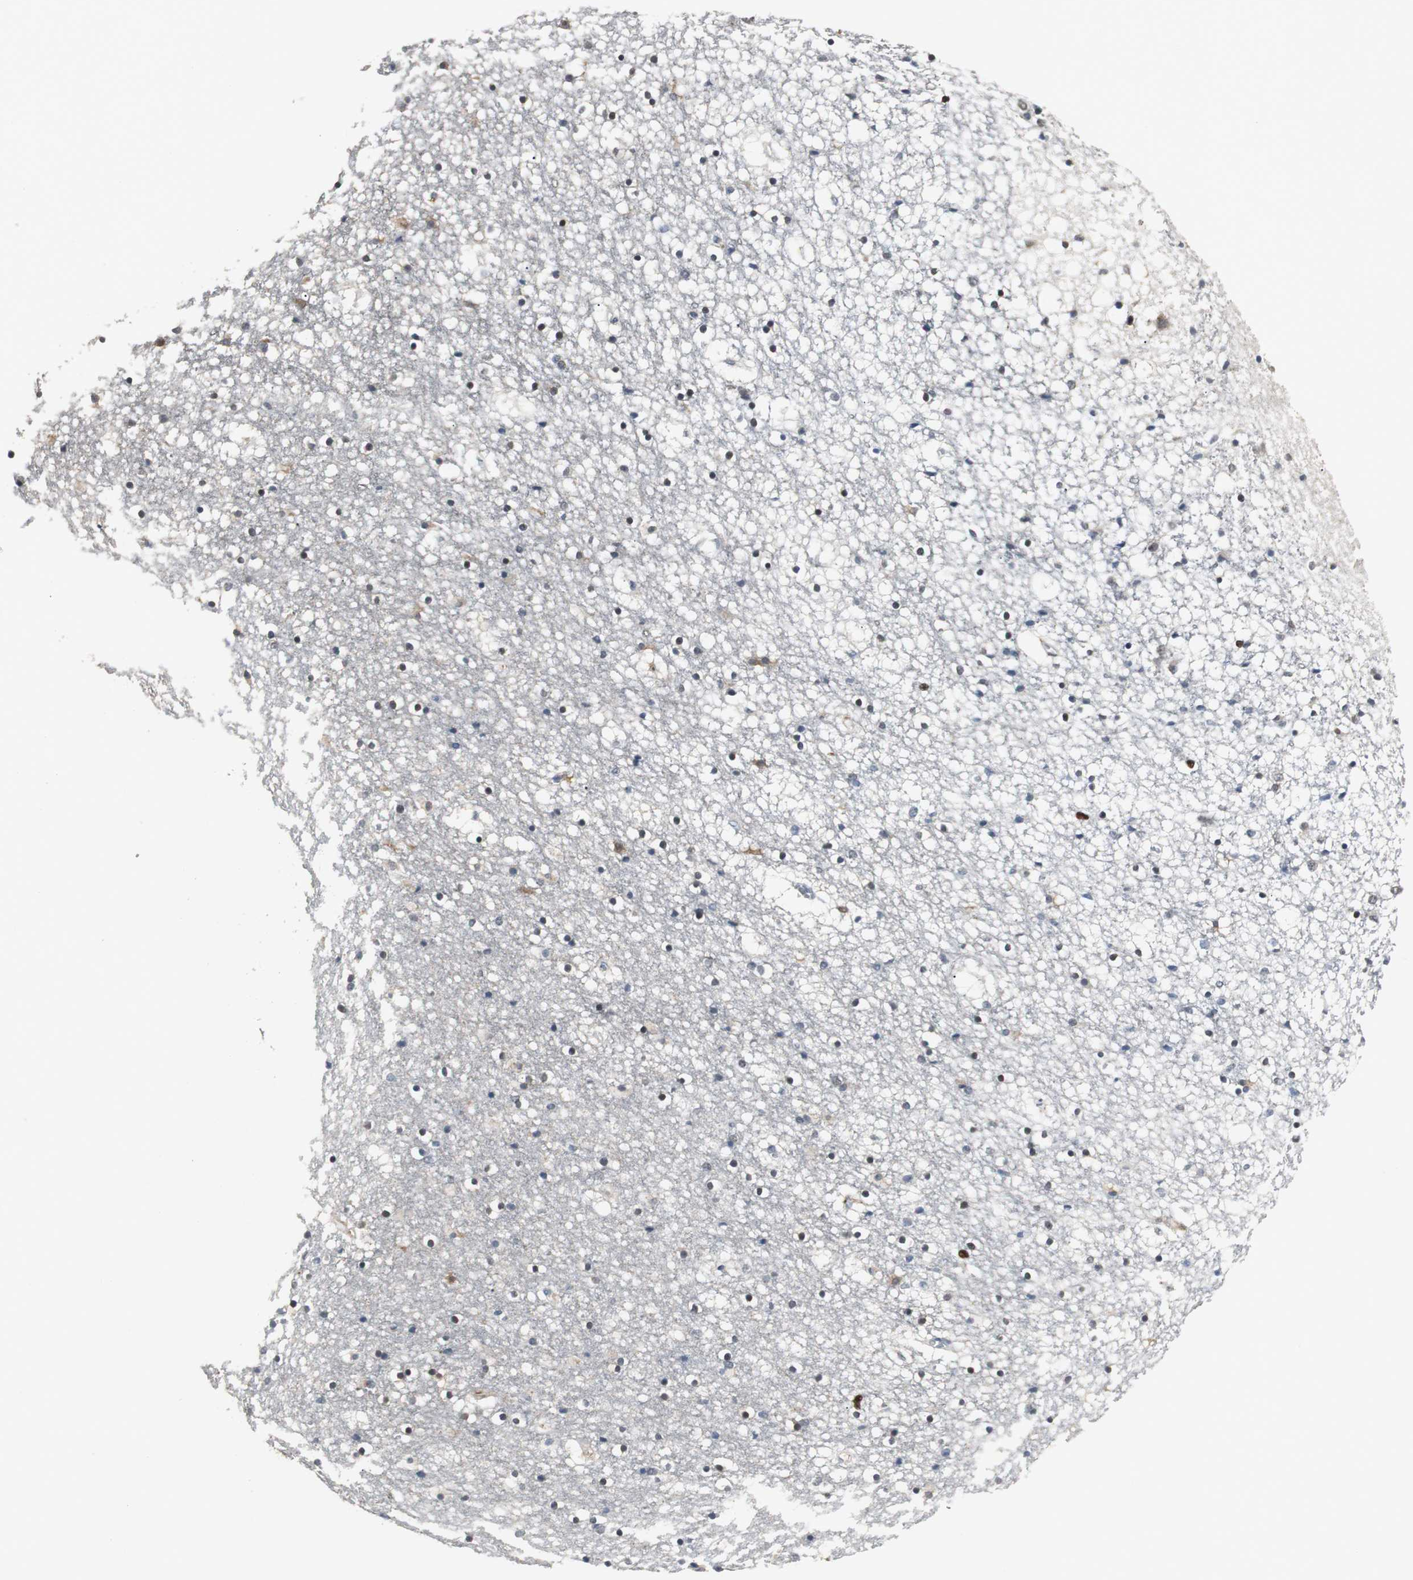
{"staining": {"intensity": "moderate", "quantity": "<25%", "location": "nuclear"}, "tissue": "caudate", "cell_type": "Glial cells", "image_type": "normal", "snomed": [{"axis": "morphology", "description": "Normal tissue, NOS"}, {"axis": "topography", "description": "Lateral ventricle wall"}], "caption": "Brown immunohistochemical staining in normal caudate reveals moderate nuclear positivity in approximately <25% of glial cells. (Brightfield microscopy of DAB IHC at high magnification).", "gene": "FEN1", "patient": {"sex": "male", "age": 45}}